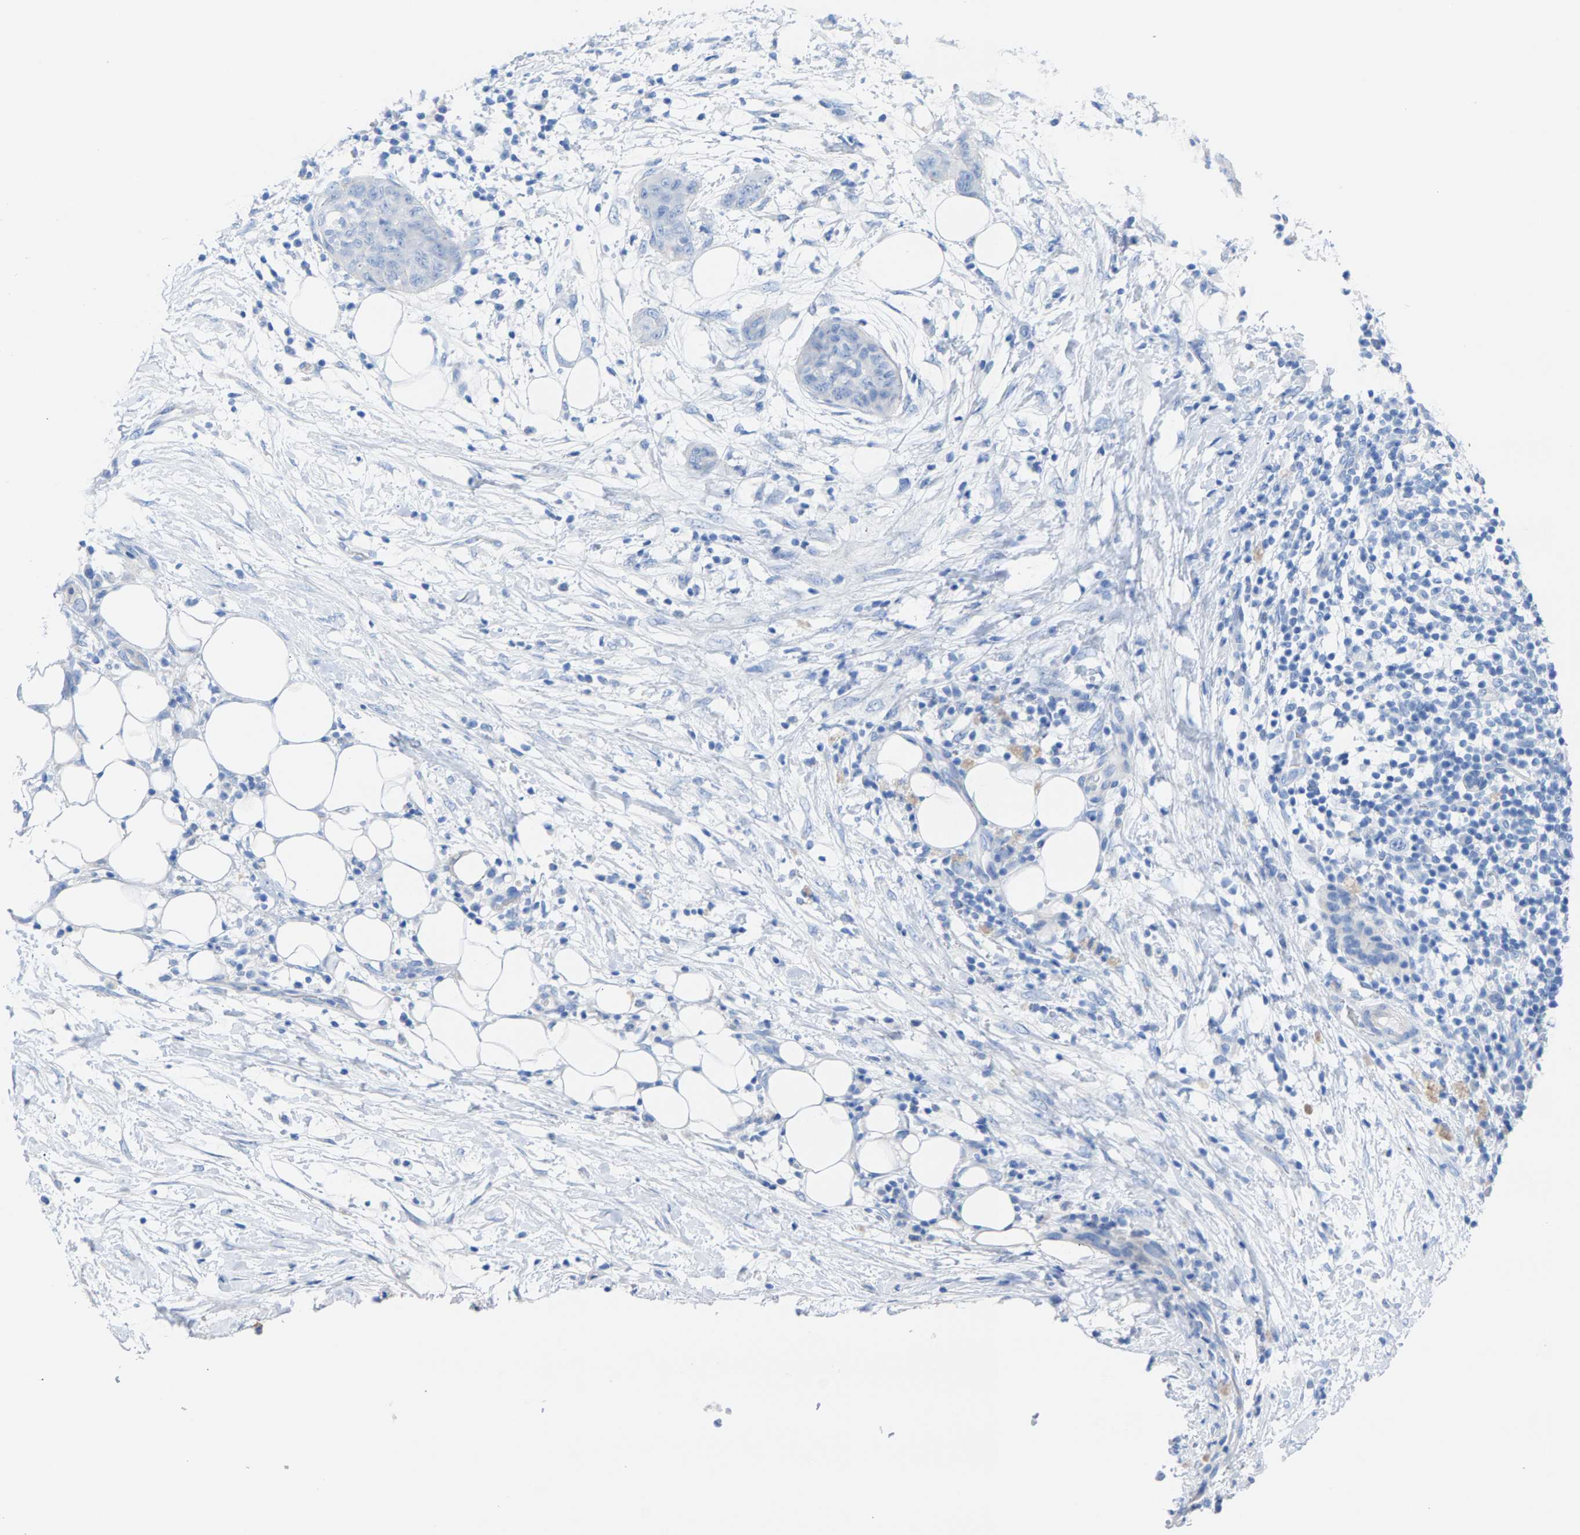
{"staining": {"intensity": "negative", "quantity": "none", "location": "none"}, "tissue": "pancreatic cancer", "cell_type": "Tumor cells", "image_type": "cancer", "snomed": [{"axis": "morphology", "description": "Adenocarcinoma, NOS"}, {"axis": "topography", "description": "Pancreas"}], "caption": "Pancreatic cancer (adenocarcinoma) stained for a protein using immunohistochemistry (IHC) reveals no positivity tumor cells.", "gene": "CPA1", "patient": {"sex": "female", "age": 78}}